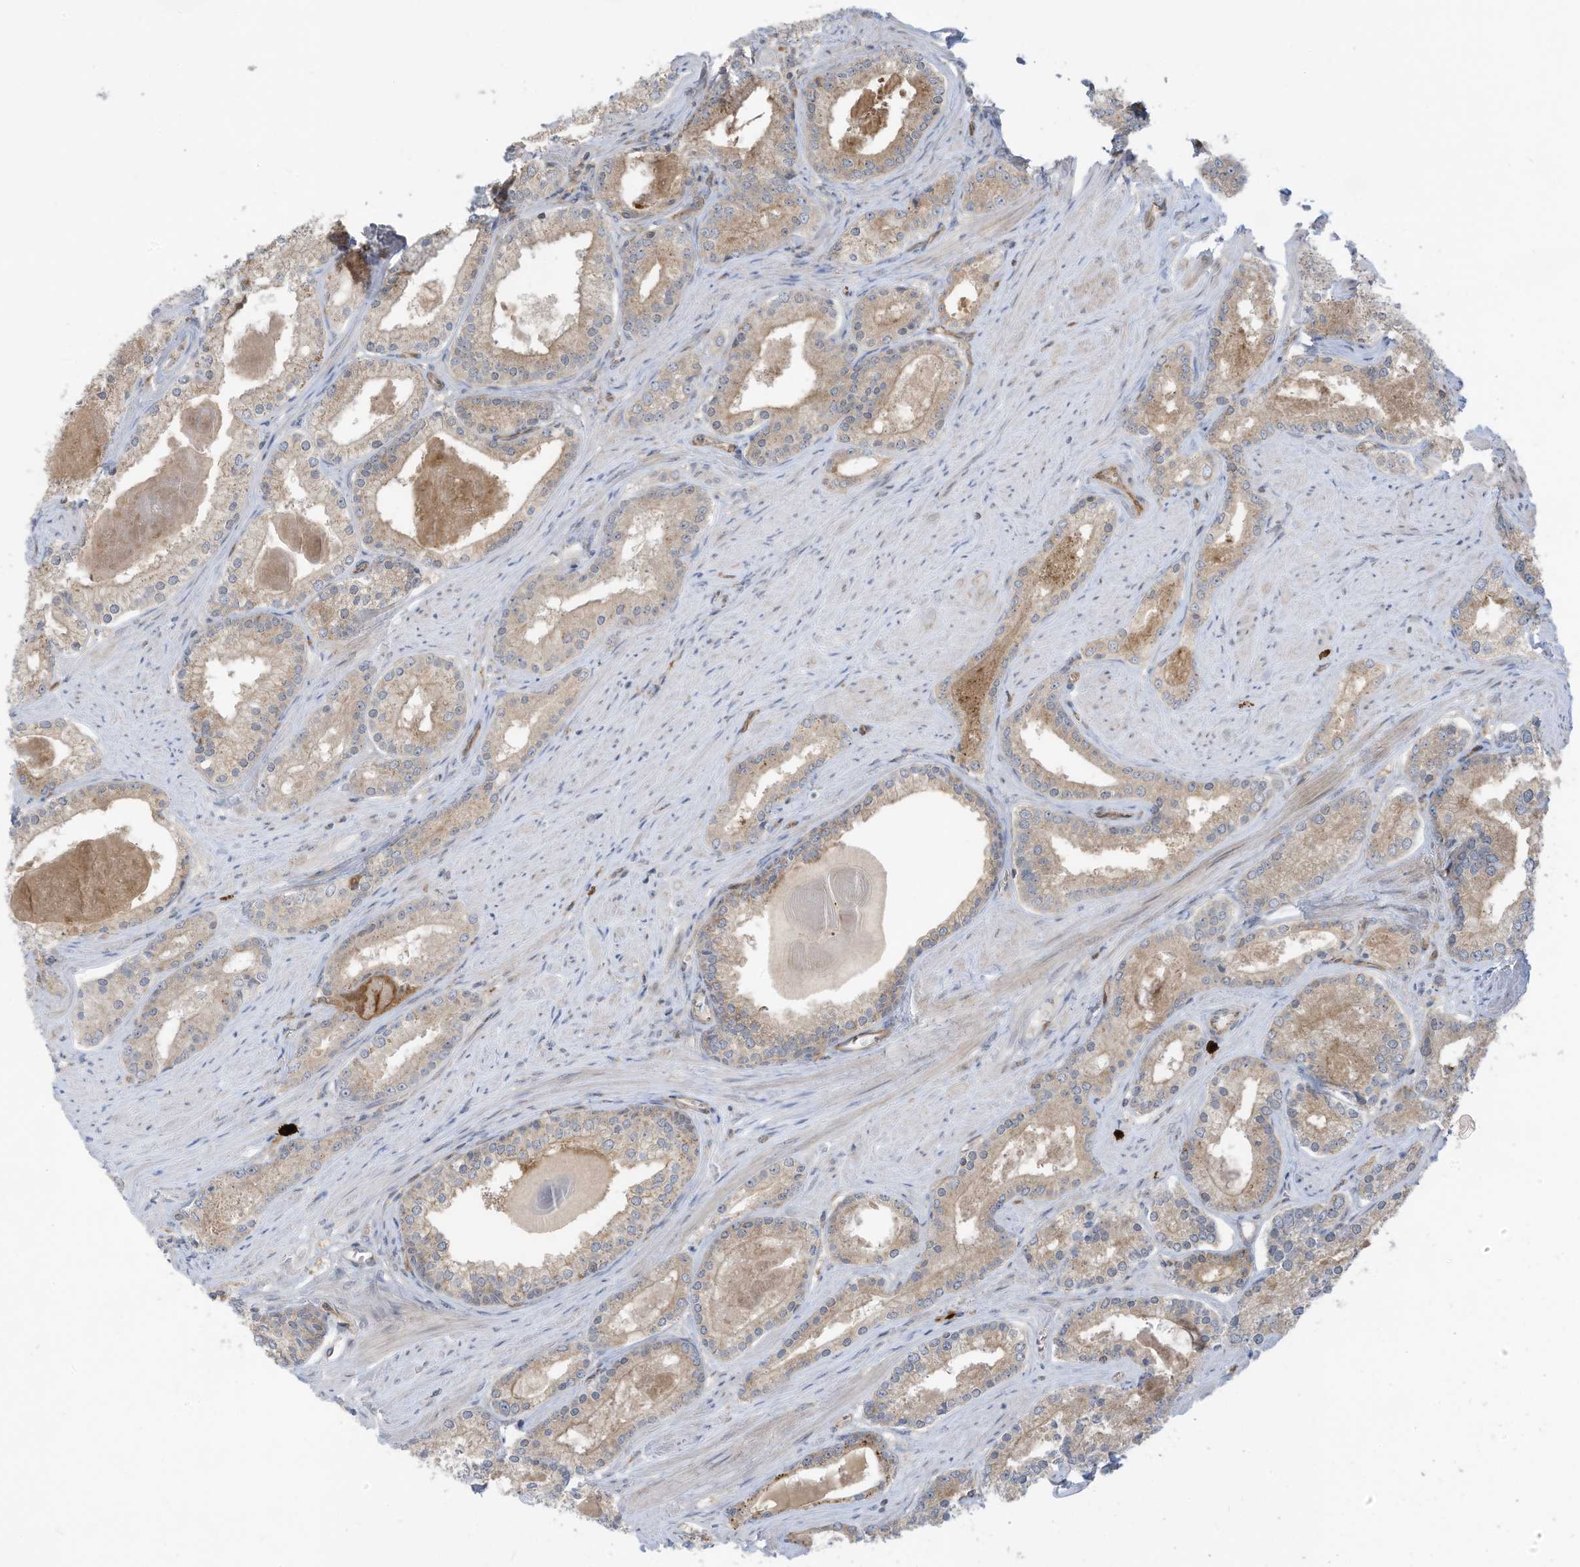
{"staining": {"intensity": "weak", "quantity": ">75%", "location": "cytoplasmic/membranous"}, "tissue": "prostate cancer", "cell_type": "Tumor cells", "image_type": "cancer", "snomed": [{"axis": "morphology", "description": "Adenocarcinoma, Low grade"}, {"axis": "topography", "description": "Prostate"}], "caption": "Weak cytoplasmic/membranous staining for a protein is appreciated in about >75% of tumor cells of prostate cancer using immunohistochemistry.", "gene": "DZIP3", "patient": {"sex": "male", "age": 54}}